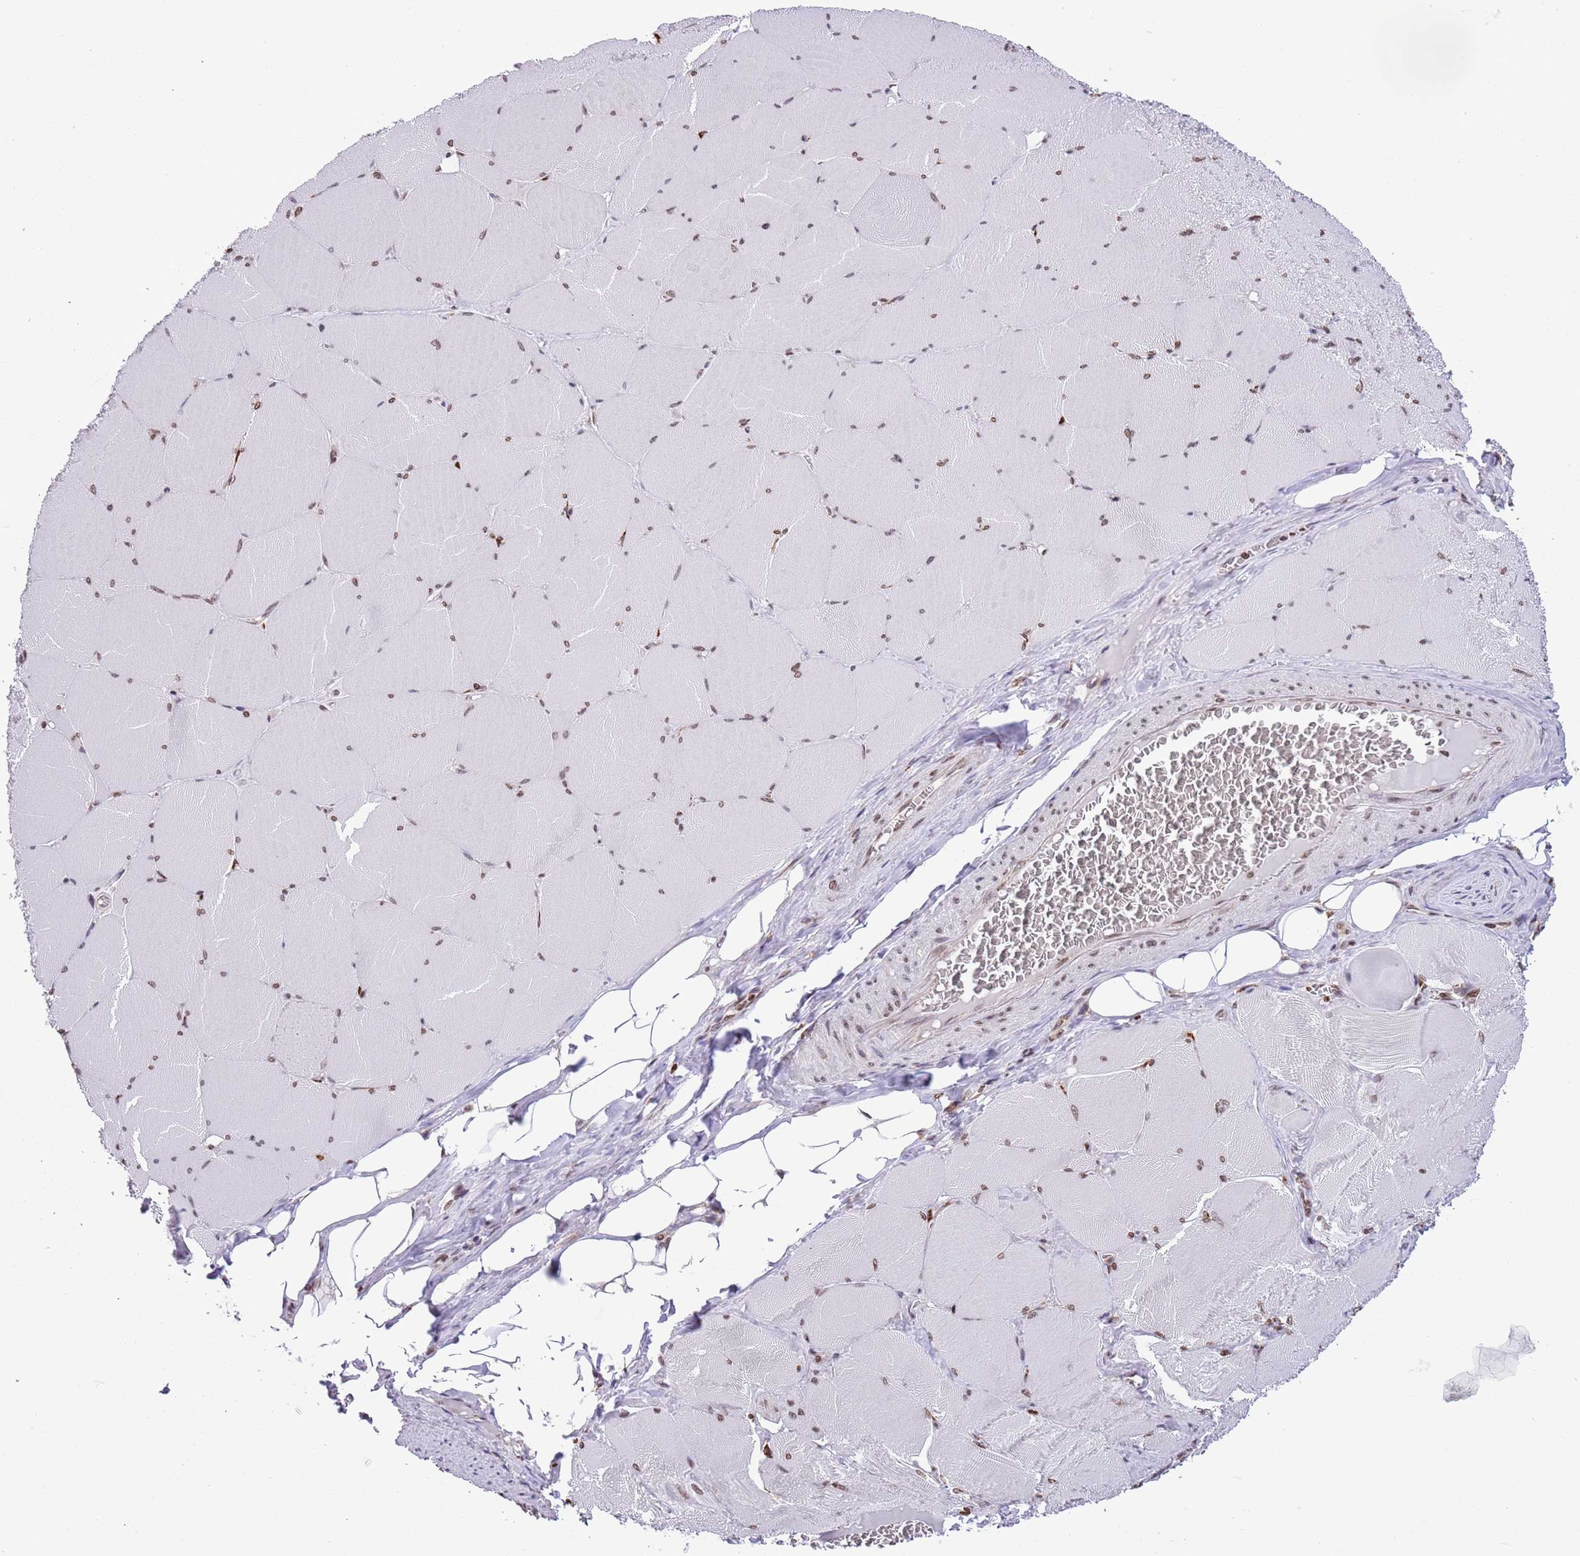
{"staining": {"intensity": "moderate", "quantity": ">75%", "location": "nuclear"}, "tissue": "skeletal muscle", "cell_type": "Myocytes", "image_type": "normal", "snomed": [{"axis": "morphology", "description": "Normal tissue, NOS"}, {"axis": "topography", "description": "Skeletal muscle"}, {"axis": "topography", "description": "Head-Neck"}], "caption": "A high-resolution micrograph shows IHC staining of normal skeletal muscle, which demonstrates moderate nuclear positivity in about >75% of myocytes.", "gene": "NRIP1", "patient": {"sex": "male", "age": 66}}